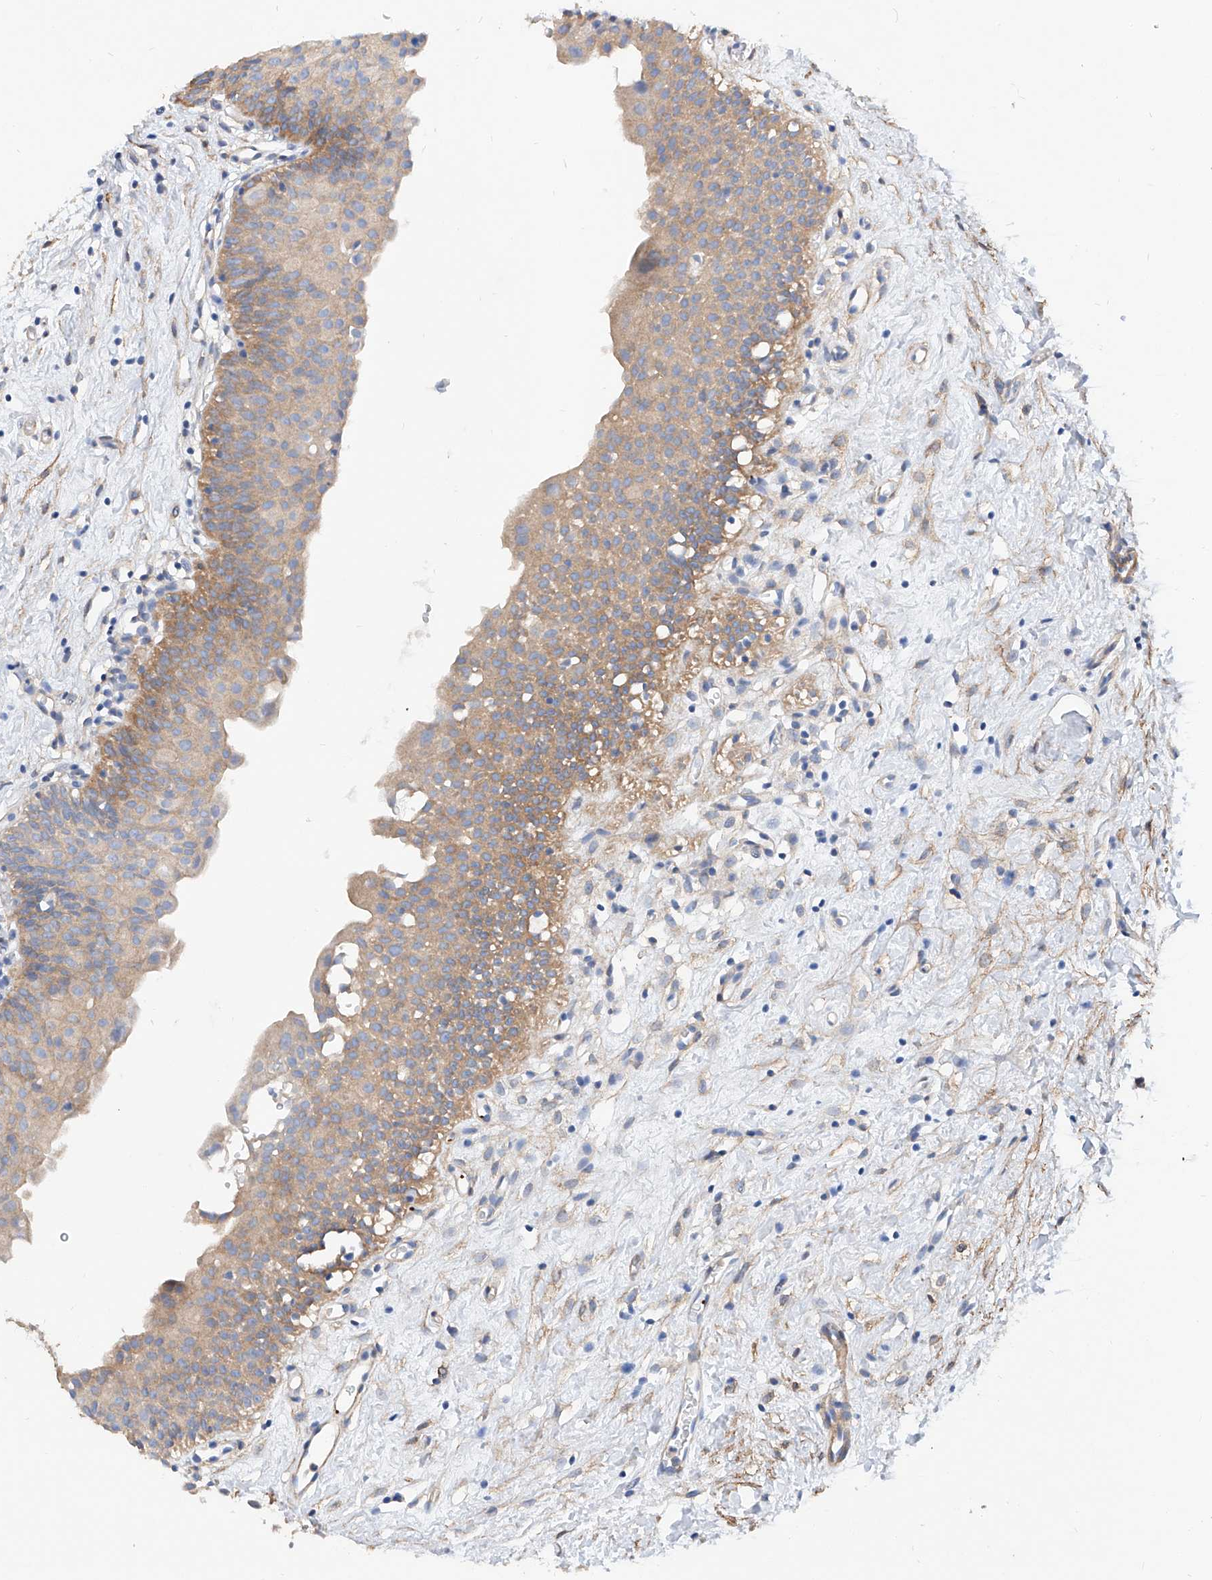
{"staining": {"intensity": "moderate", "quantity": "25%-75%", "location": "cytoplasmic/membranous"}, "tissue": "urinary bladder", "cell_type": "Urothelial cells", "image_type": "normal", "snomed": [{"axis": "morphology", "description": "Normal tissue, NOS"}, {"axis": "topography", "description": "Urinary bladder"}], "caption": "The histopathology image reveals a brown stain indicating the presence of a protein in the cytoplasmic/membranous of urothelial cells in urinary bladder. Immunohistochemistry stains the protein in brown and the nuclei are stained blue.", "gene": "TAS2R60", "patient": {"sex": "male", "age": 51}}